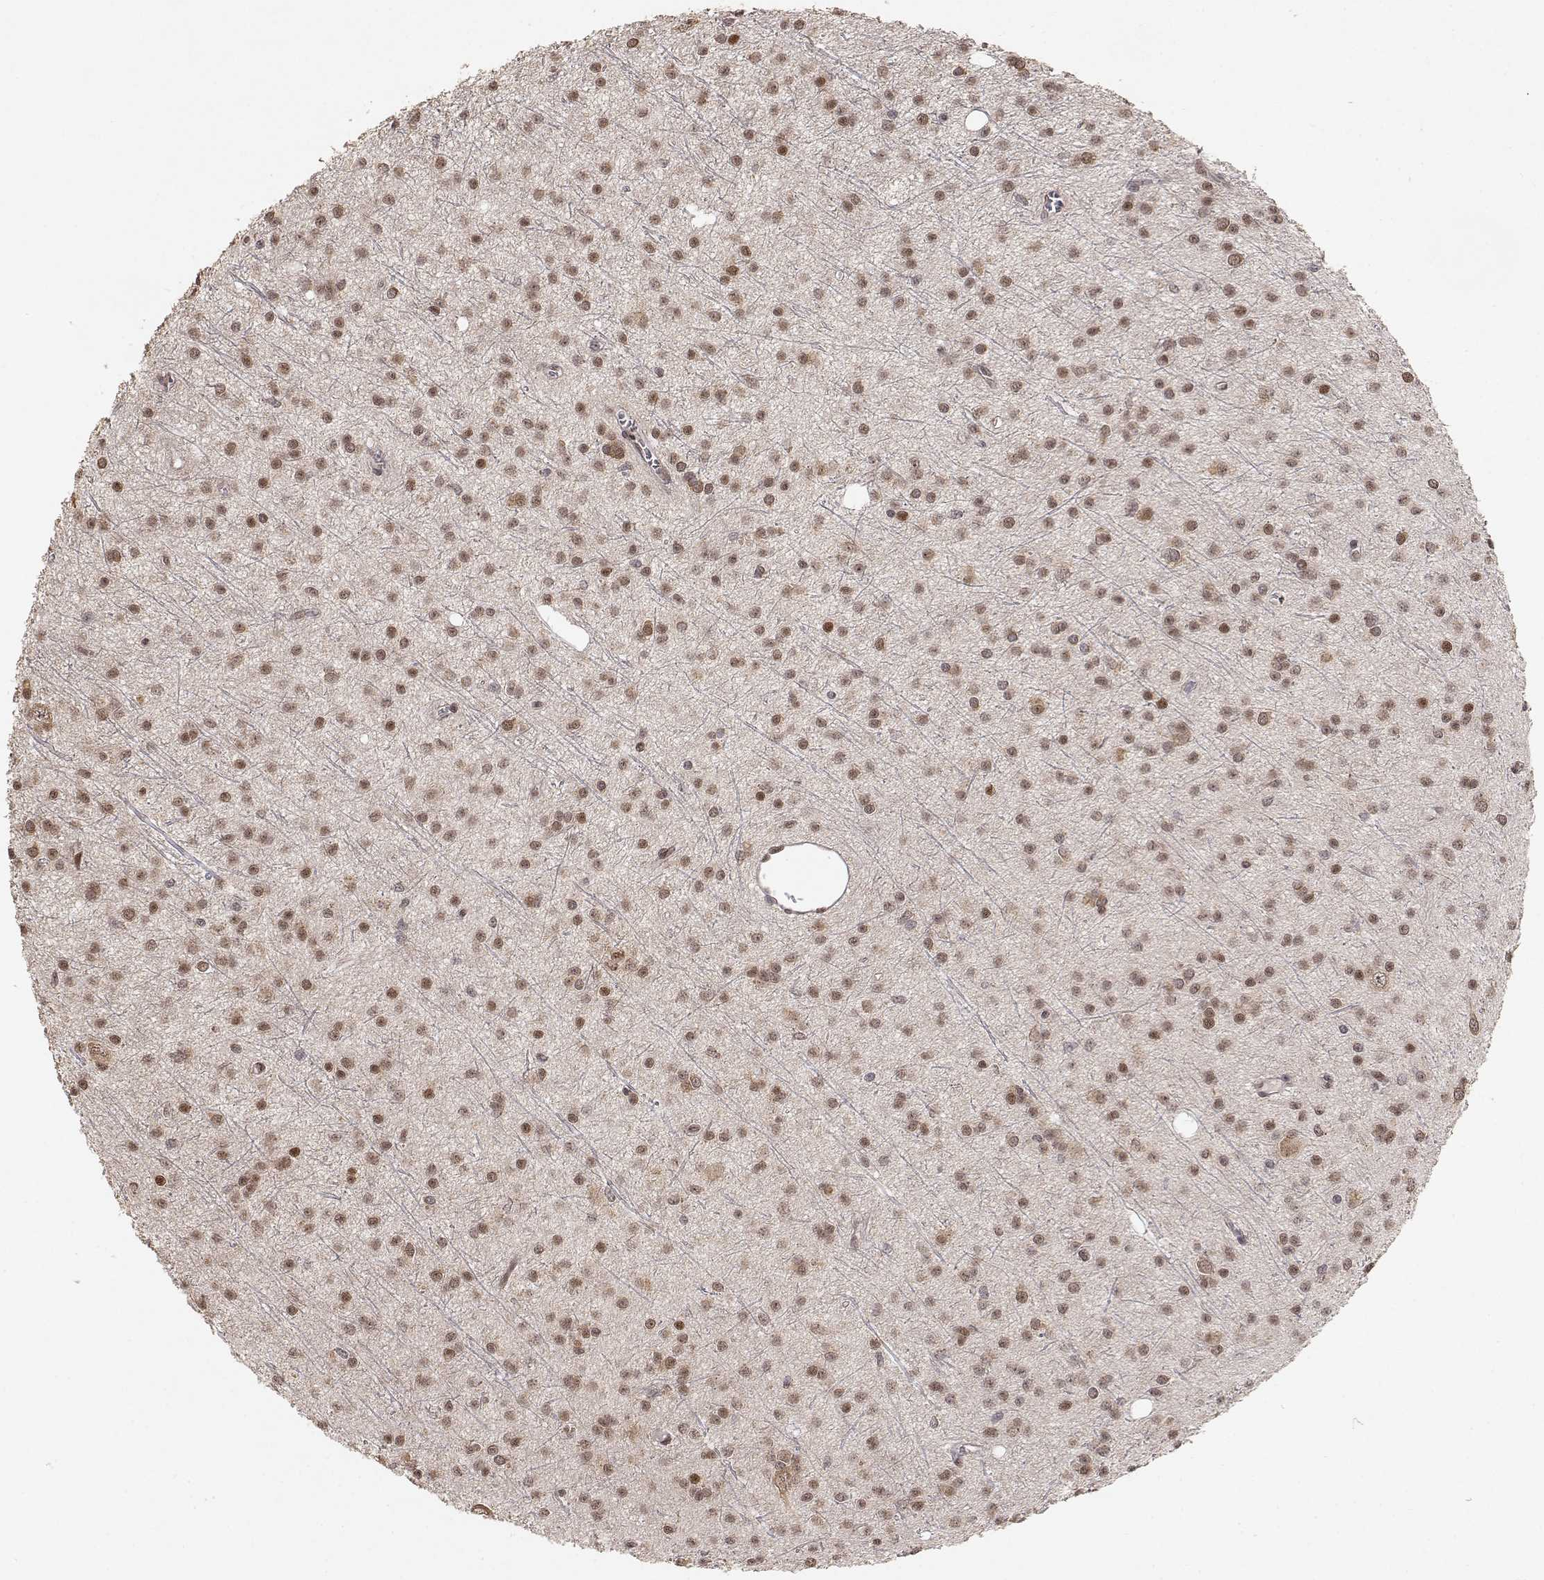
{"staining": {"intensity": "strong", "quantity": "<25%", "location": "nuclear"}, "tissue": "glioma", "cell_type": "Tumor cells", "image_type": "cancer", "snomed": [{"axis": "morphology", "description": "Glioma, malignant, Low grade"}, {"axis": "topography", "description": "Brain"}], "caption": "The histopathology image exhibits immunohistochemical staining of low-grade glioma (malignant). There is strong nuclear expression is appreciated in approximately <25% of tumor cells.", "gene": "BRCA1", "patient": {"sex": "male", "age": 27}}